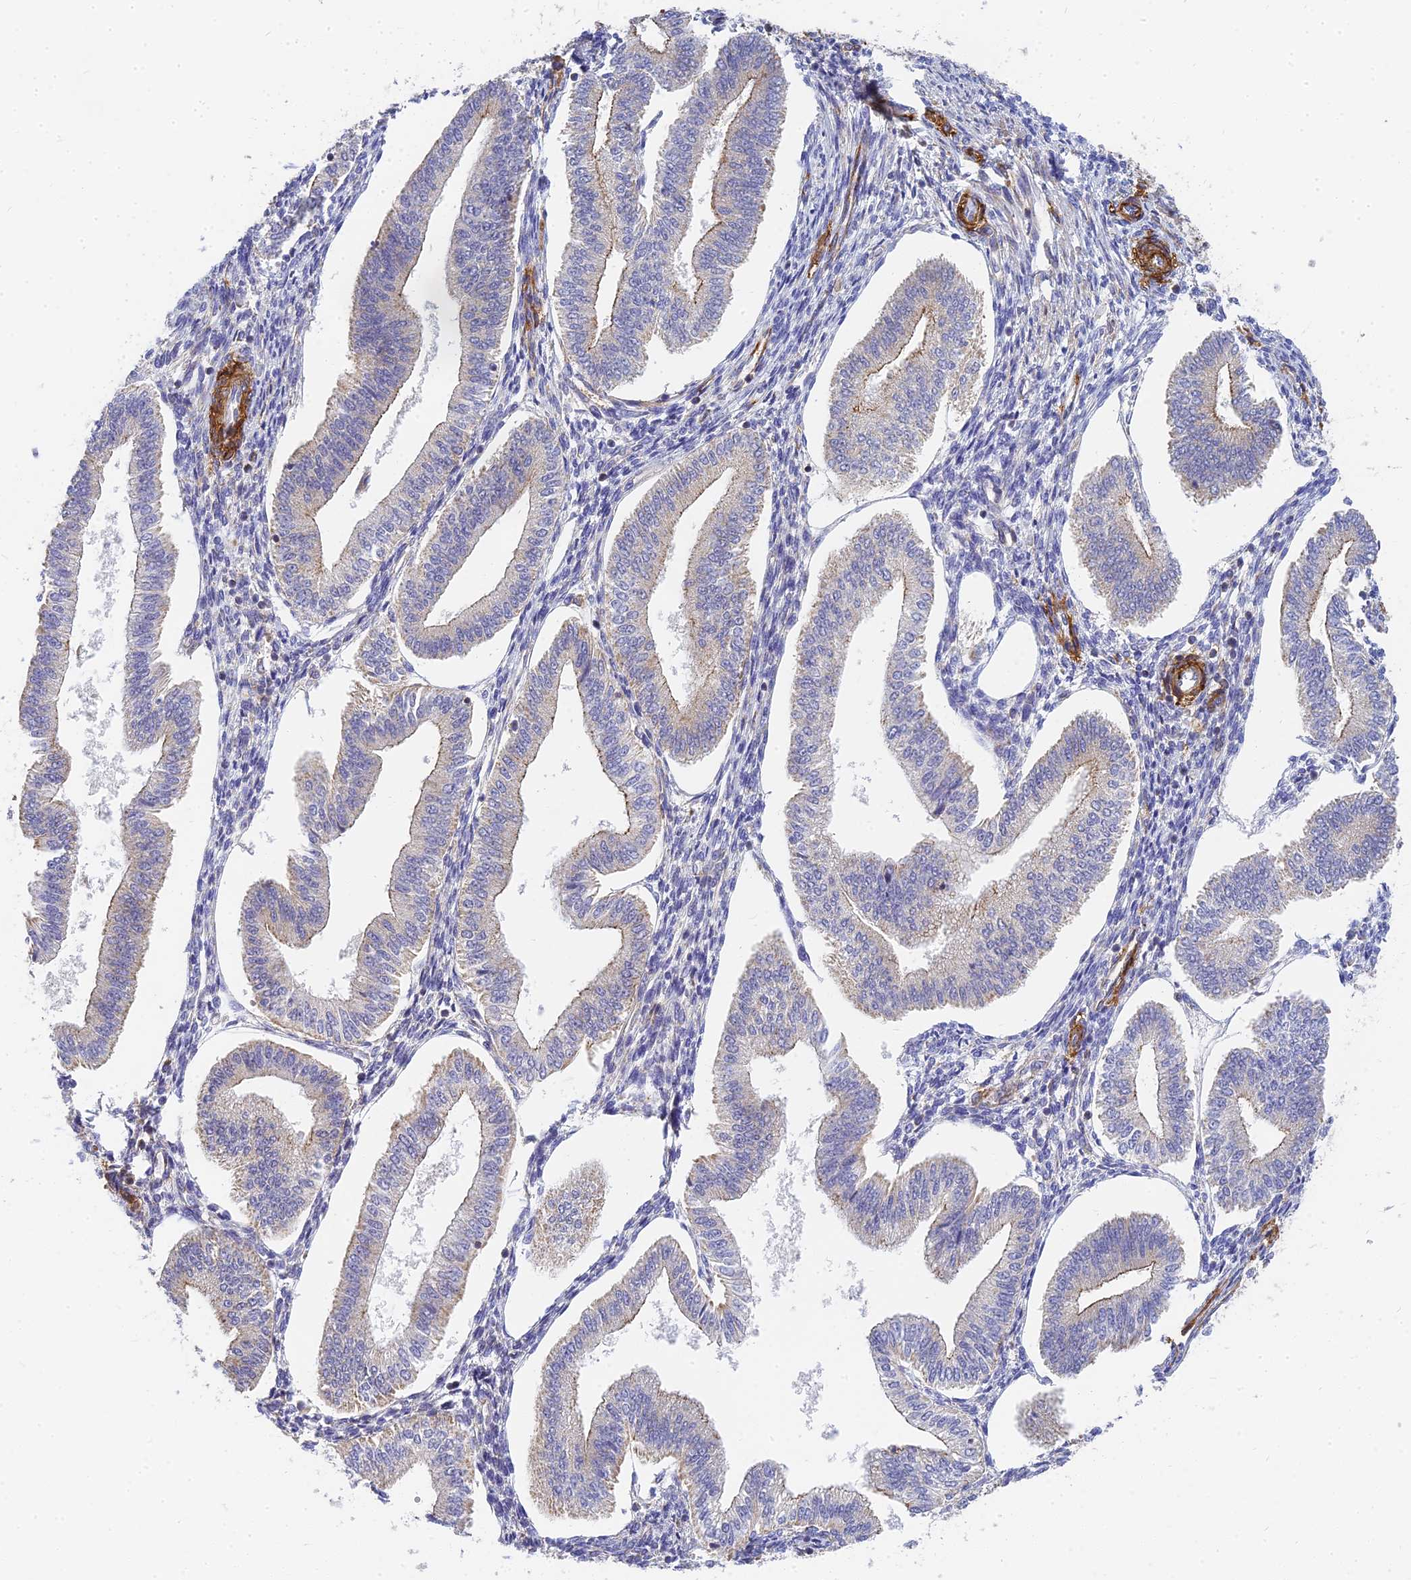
{"staining": {"intensity": "weak", "quantity": "<25%", "location": "cytoplasmic/membranous"}, "tissue": "endometrium", "cell_type": "Cells in endometrial stroma", "image_type": "normal", "snomed": [{"axis": "morphology", "description": "Normal tissue, NOS"}, {"axis": "topography", "description": "Endometrium"}], "caption": "Protein analysis of unremarkable endometrium reveals no significant expression in cells in endometrial stroma. (Stains: DAB (3,3'-diaminobenzidine) immunohistochemistry with hematoxylin counter stain, Microscopy: brightfield microscopy at high magnification).", "gene": "MRPL15", "patient": {"sex": "female", "age": 34}}